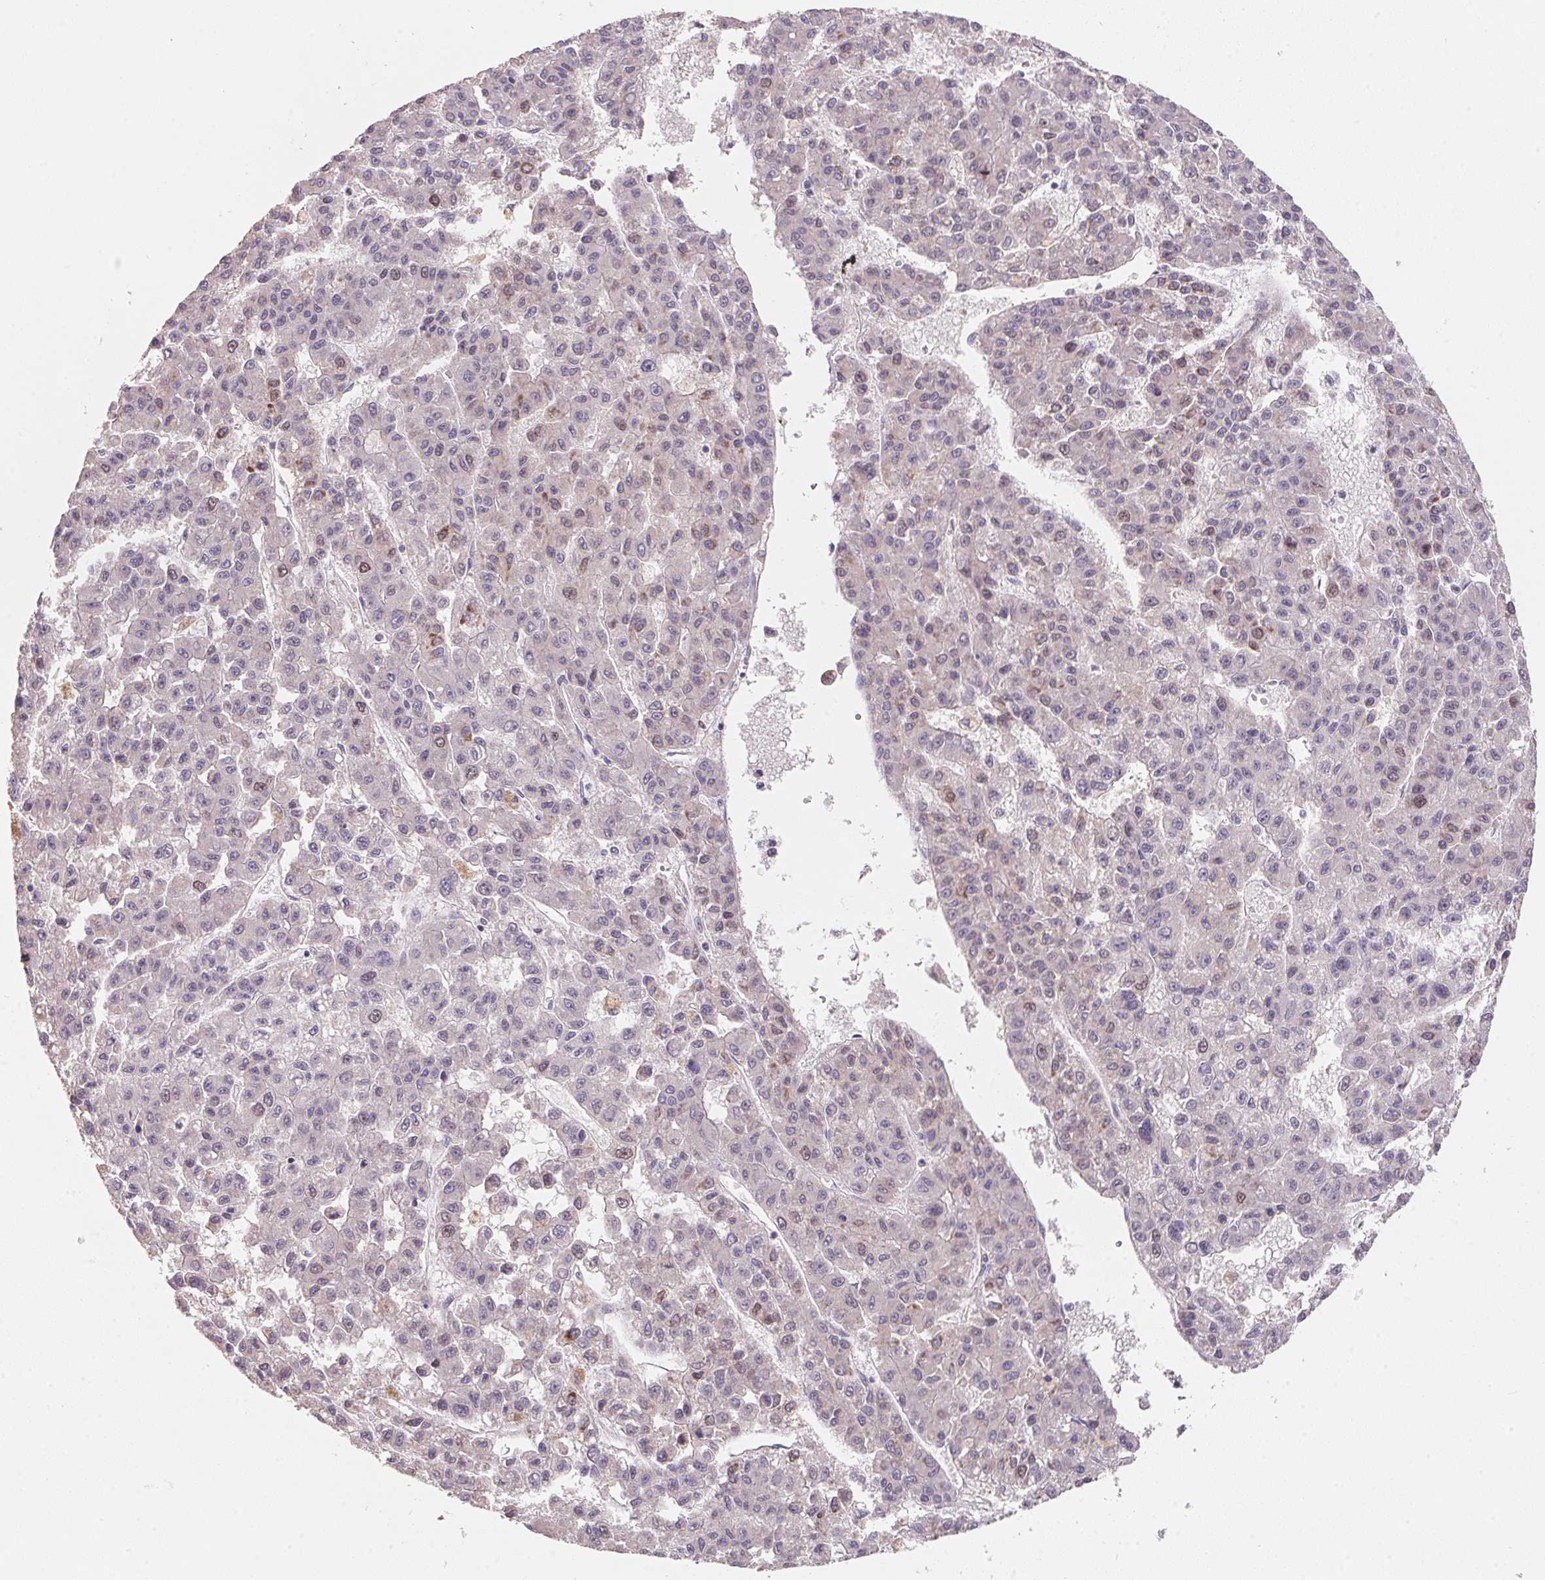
{"staining": {"intensity": "weak", "quantity": "<25%", "location": "nuclear"}, "tissue": "liver cancer", "cell_type": "Tumor cells", "image_type": "cancer", "snomed": [{"axis": "morphology", "description": "Carcinoma, Hepatocellular, NOS"}, {"axis": "topography", "description": "Liver"}], "caption": "IHC micrograph of neoplastic tissue: liver cancer (hepatocellular carcinoma) stained with DAB reveals no significant protein staining in tumor cells.", "gene": "KIFC1", "patient": {"sex": "male", "age": 70}}